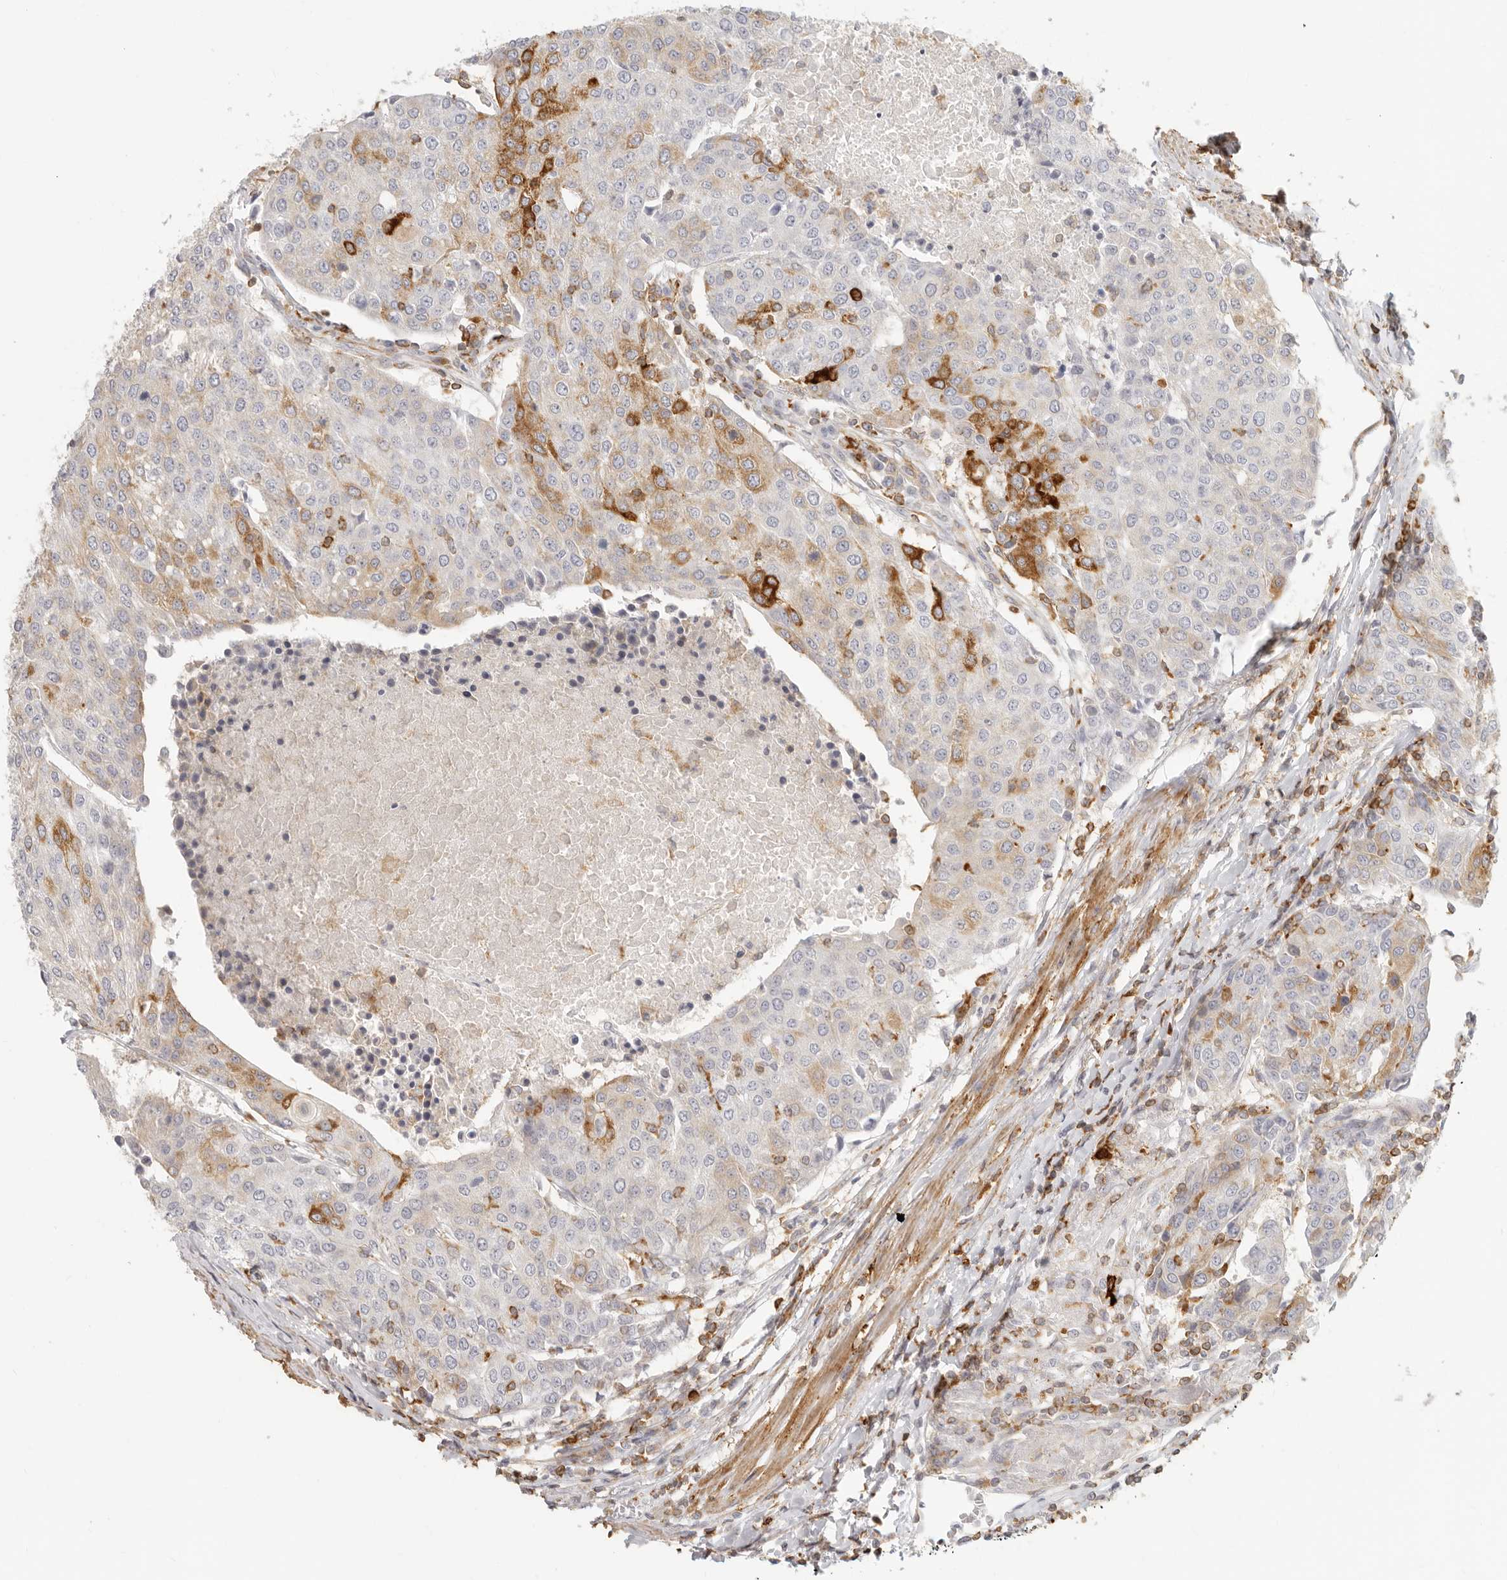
{"staining": {"intensity": "moderate", "quantity": "<25%", "location": "cytoplasmic/membranous"}, "tissue": "urothelial cancer", "cell_type": "Tumor cells", "image_type": "cancer", "snomed": [{"axis": "morphology", "description": "Urothelial carcinoma, High grade"}, {"axis": "topography", "description": "Urinary bladder"}], "caption": "Immunohistochemistry (IHC) (DAB) staining of urothelial carcinoma (high-grade) reveals moderate cytoplasmic/membranous protein positivity in approximately <25% of tumor cells.", "gene": "NIBAN1", "patient": {"sex": "female", "age": 85}}